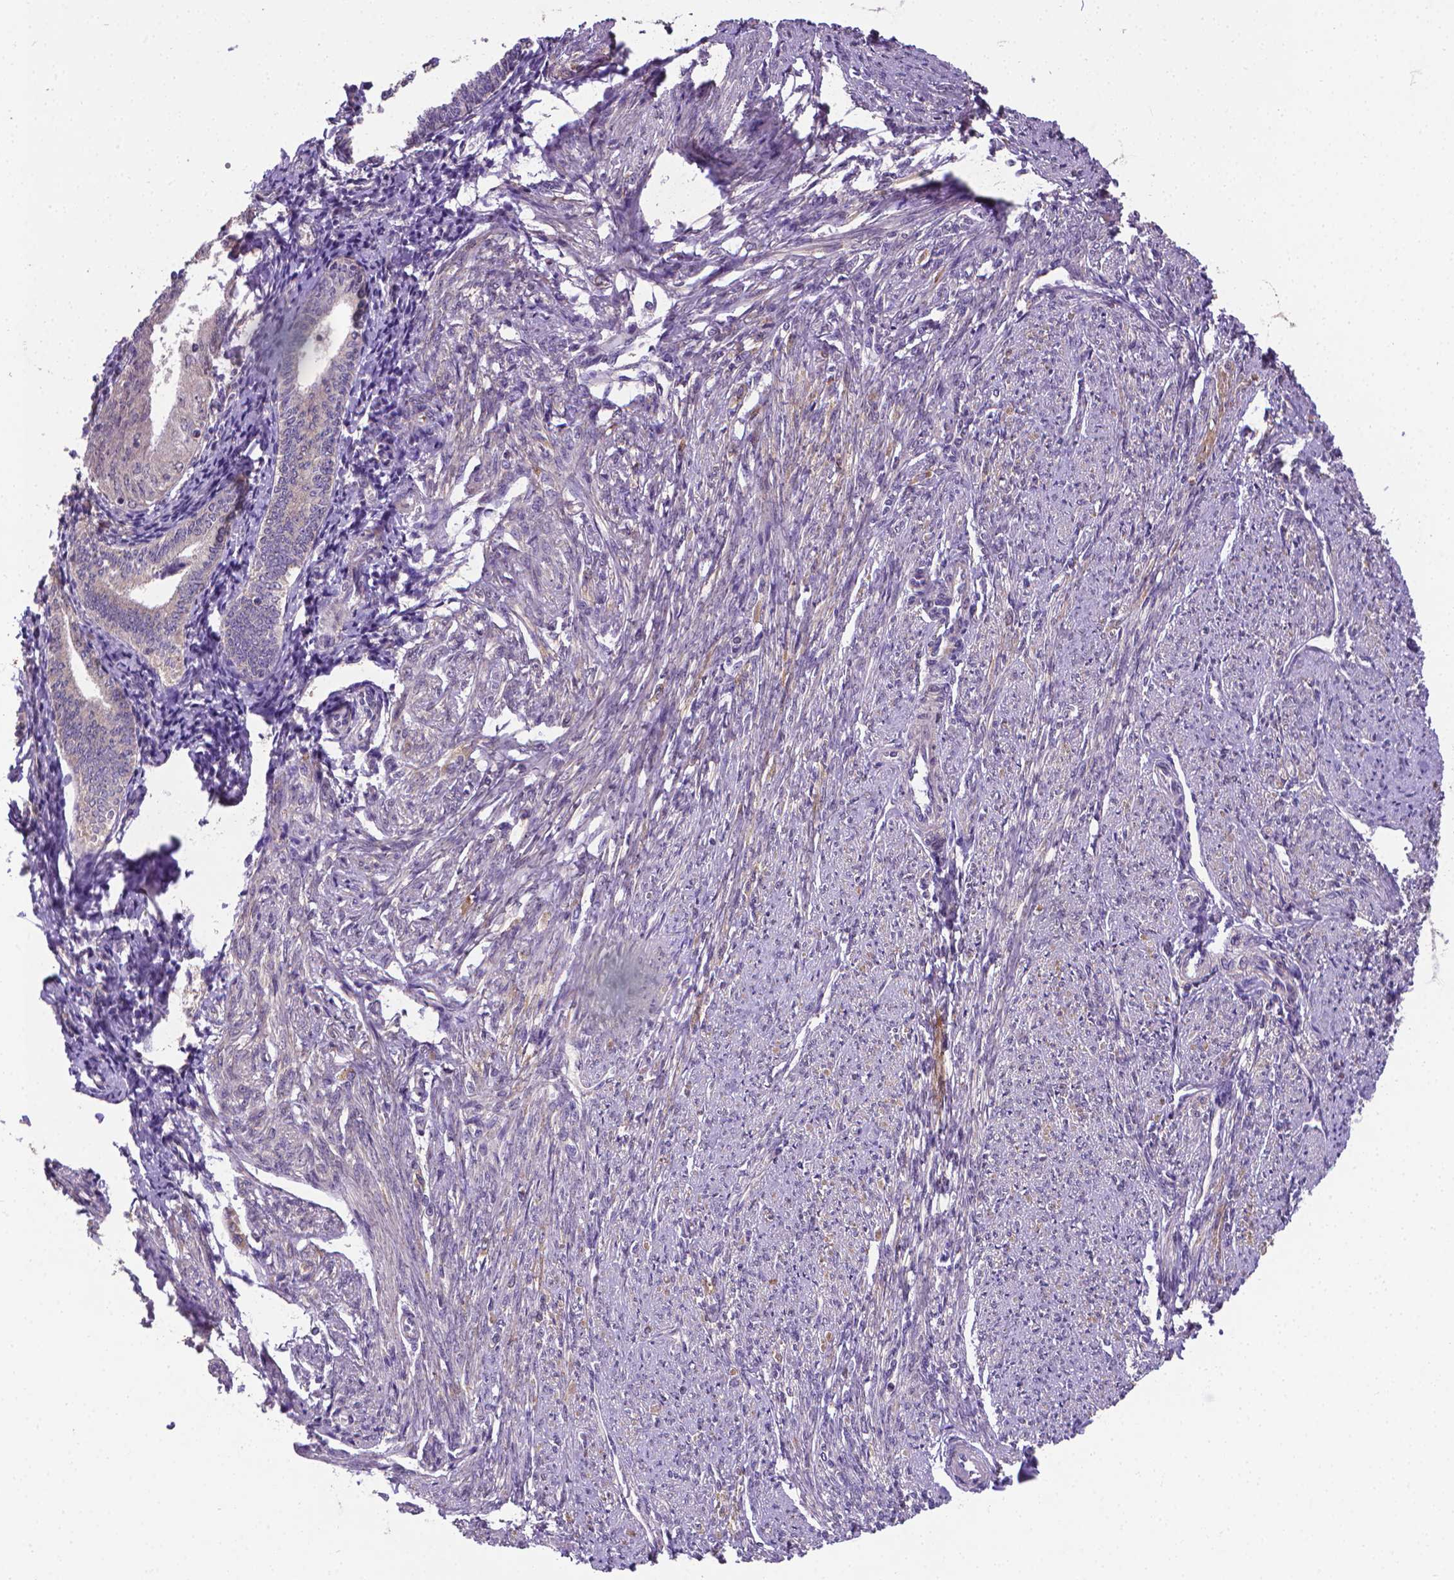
{"staining": {"intensity": "negative", "quantity": "none", "location": "none"}, "tissue": "smooth muscle", "cell_type": "Smooth muscle cells", "image_type": "normal", "snomed": [{"axis": "morphology", "description": "Normal tissue, NOS"}, {"axis": "topography", "description": "Smooth muscle"}], "caption": "The photomicrograph demonstrates no staining of smooth muscle cells in benign smooth muscle. (Stains: DAB (3,3'-diaminobenzidine) immunohistochemistry with hematoxylin counter stain, Microscopy: brightfield microscopy at high magnification).", "gene": "GPR63", "patient": {"sex": "female", "age": 65}}